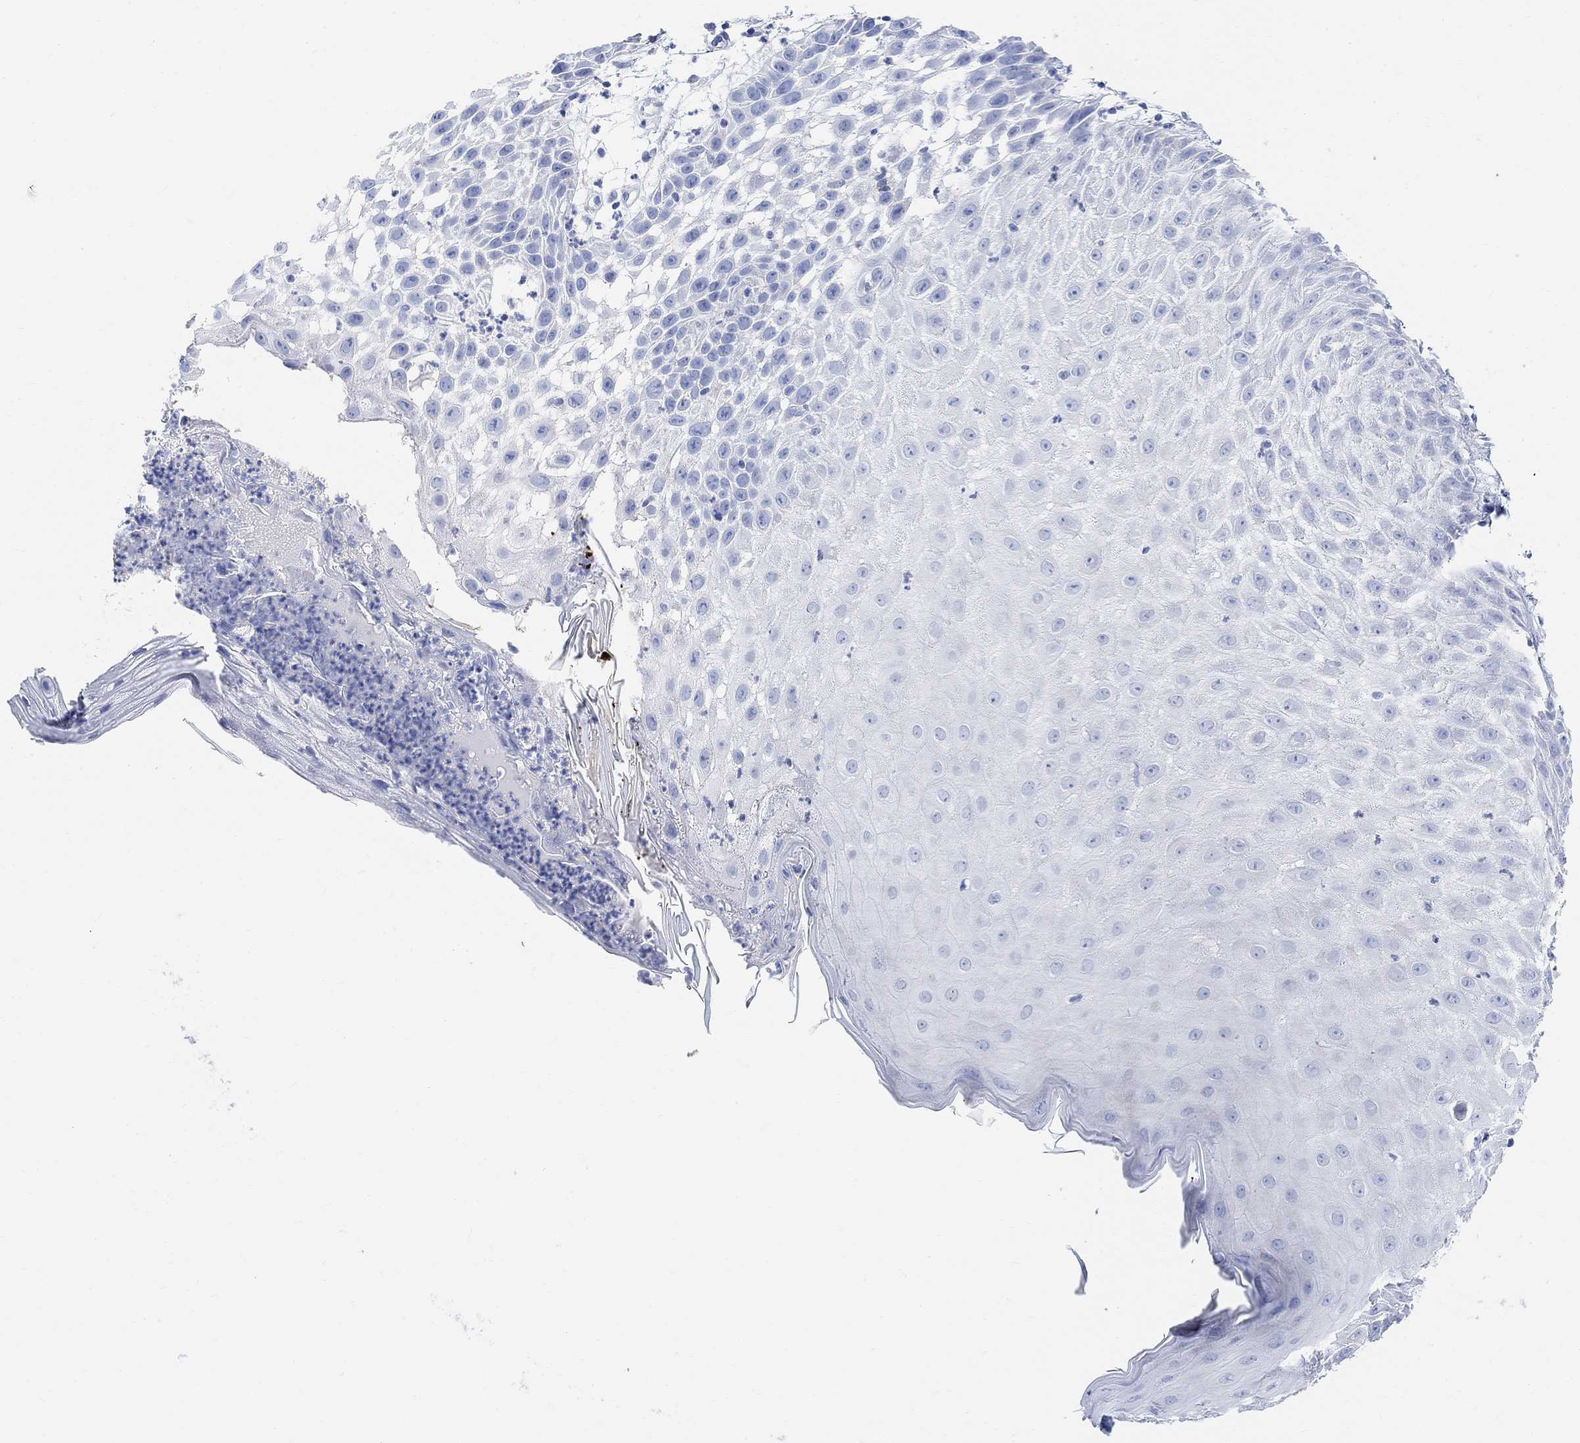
{"staining": {"intensity": "negative", "quantity": "none", "location": "none"}, "tissue": "skin cancer", "cell_type": "Tumor cells", "image_type": "cancer", "snomed": [{"axis": "morphology", "description": "Normal tissue, NOS"}, {"axis": "morphology", "description": "Squamous cell carcinoma, NOS"}, {"axis": "topography", "description": "Skin"}], "caption": "Immunohistochemistry (IHC) image of neoplastic tissue: squamous cell carcinoma (skin) stained with DAB (3,3'-diaminobenzidine) displays no significant protein expression in tumor cells. (Stains: DAB (3,3'-diaminobenzidine) immunohistochemistry with hematoxylin counter stain, Microscopy: brightfield microscopy at high magnification).", "gene": "RETNLB", "patient": {"sex": "male", "age": 79}}